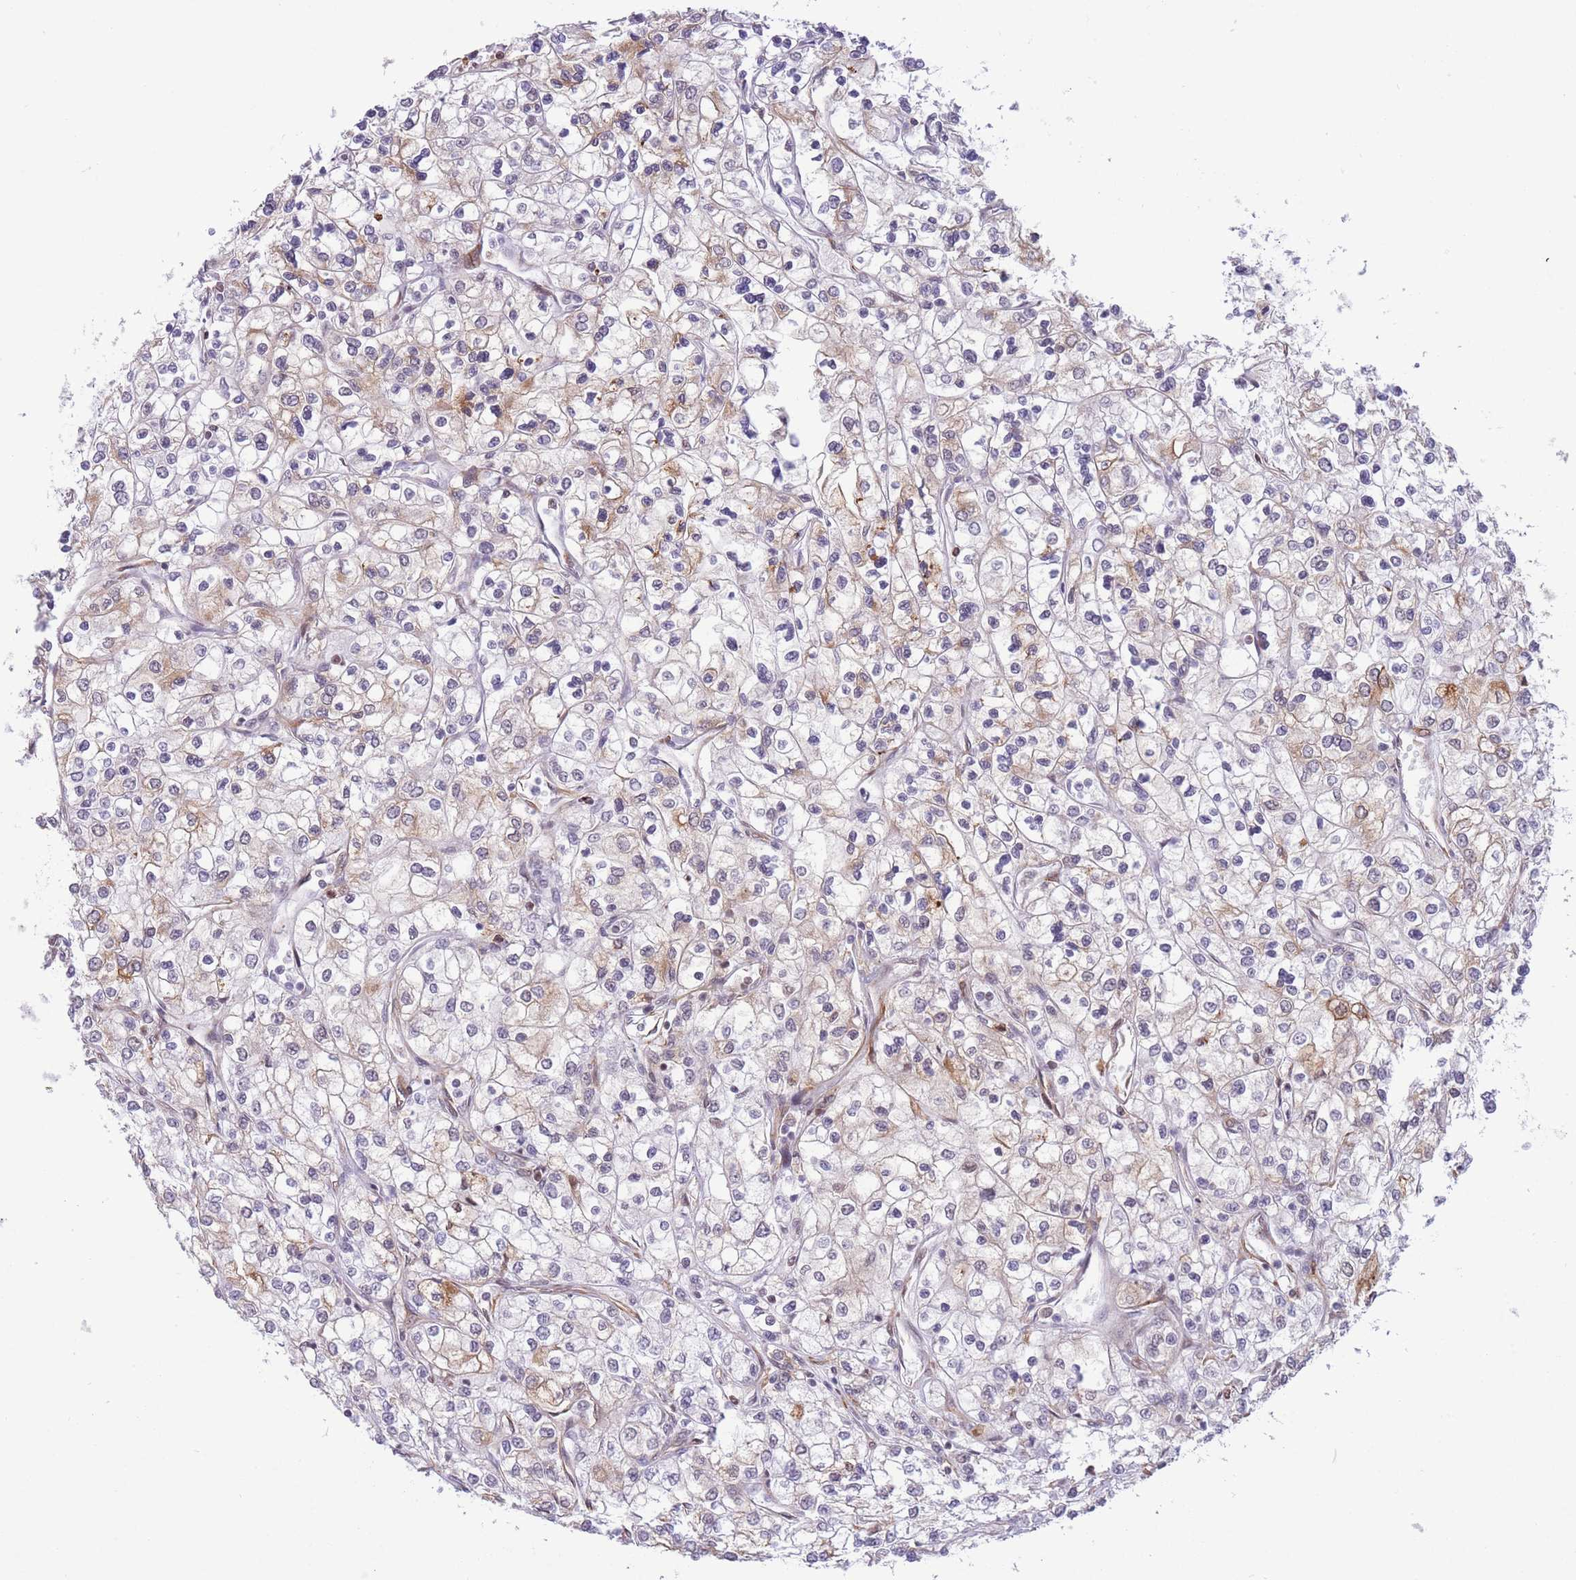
{"staining": {"intensity": "weak", "quantity": "25%-75%", "location": "cytoplasmic/membranous"}, "tissue": "renal cancer", "cell_type": "Tumor cells", "image_type": "cancer", "snomed": [{"axis": "morphology", "description": "Adenocarcinoma, NOS"}, {"axis": "topography", "description": "Kidney"}], "caption": "Brown immunohistochemical staining in human renal adenocarcinoma displays weak cytoplasmic/membranous staining in about 25%-75% of tumor cells.", "gene": "CYP2B6", "patient": {"sex": "male", "age": 80}}